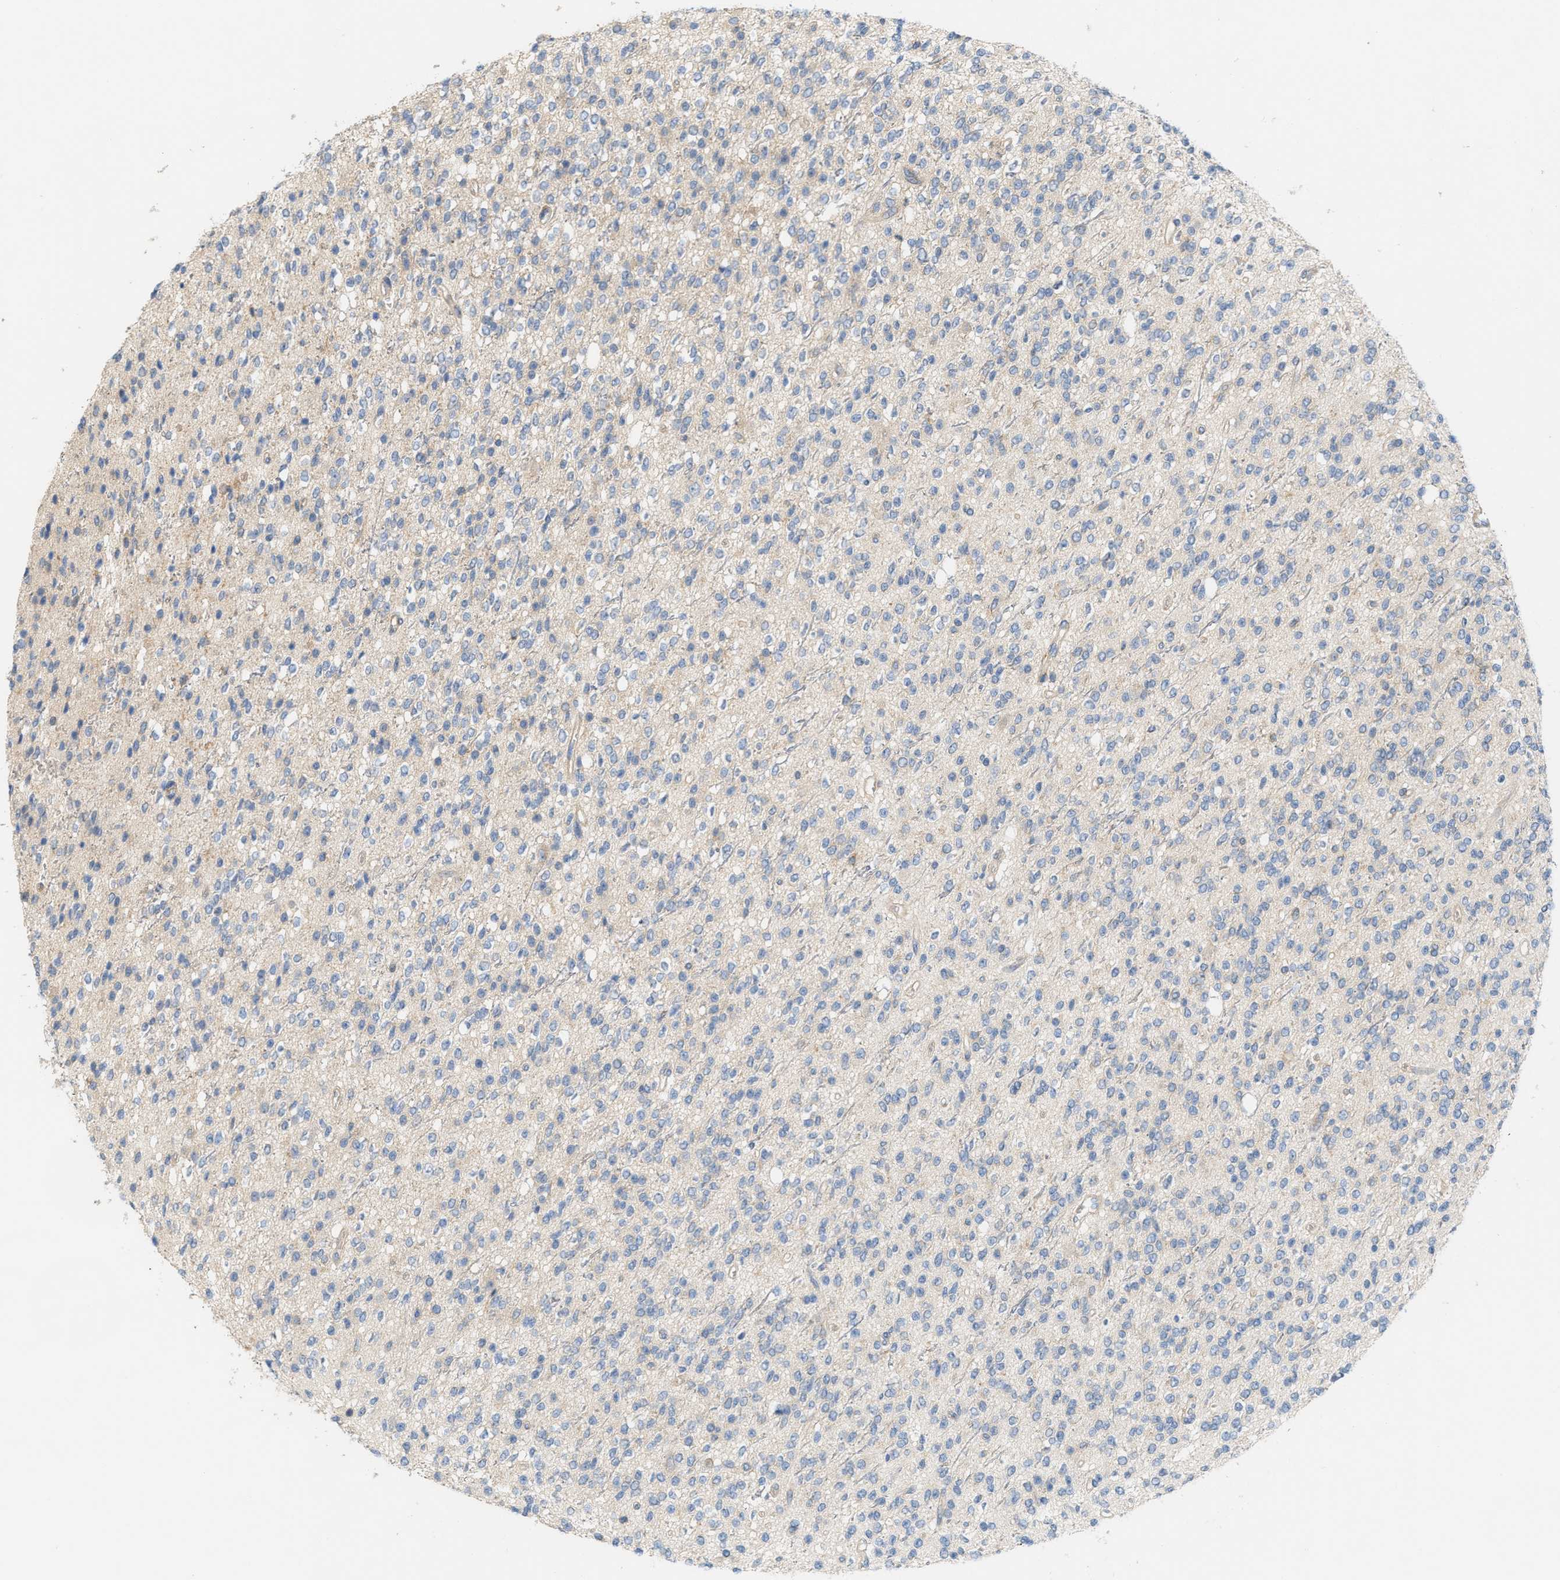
{"staining": {"intensity": "negative", "quantity": "none", "location": "none"}, "tissue": "glioma", "cell_type": "Tumor cells", "image_type": "cancer", "snomed": [{"axis": "morphology", "description": "Glioma, malignant, High grade"}, {"axis": "topography", "description": "Brain"}], "caption": "Immunohistochemical staining of human glioma displays no significant positivity in tumor cells.", "gene": "DBNL", "patient": {"sex": "male", "age": 34}}